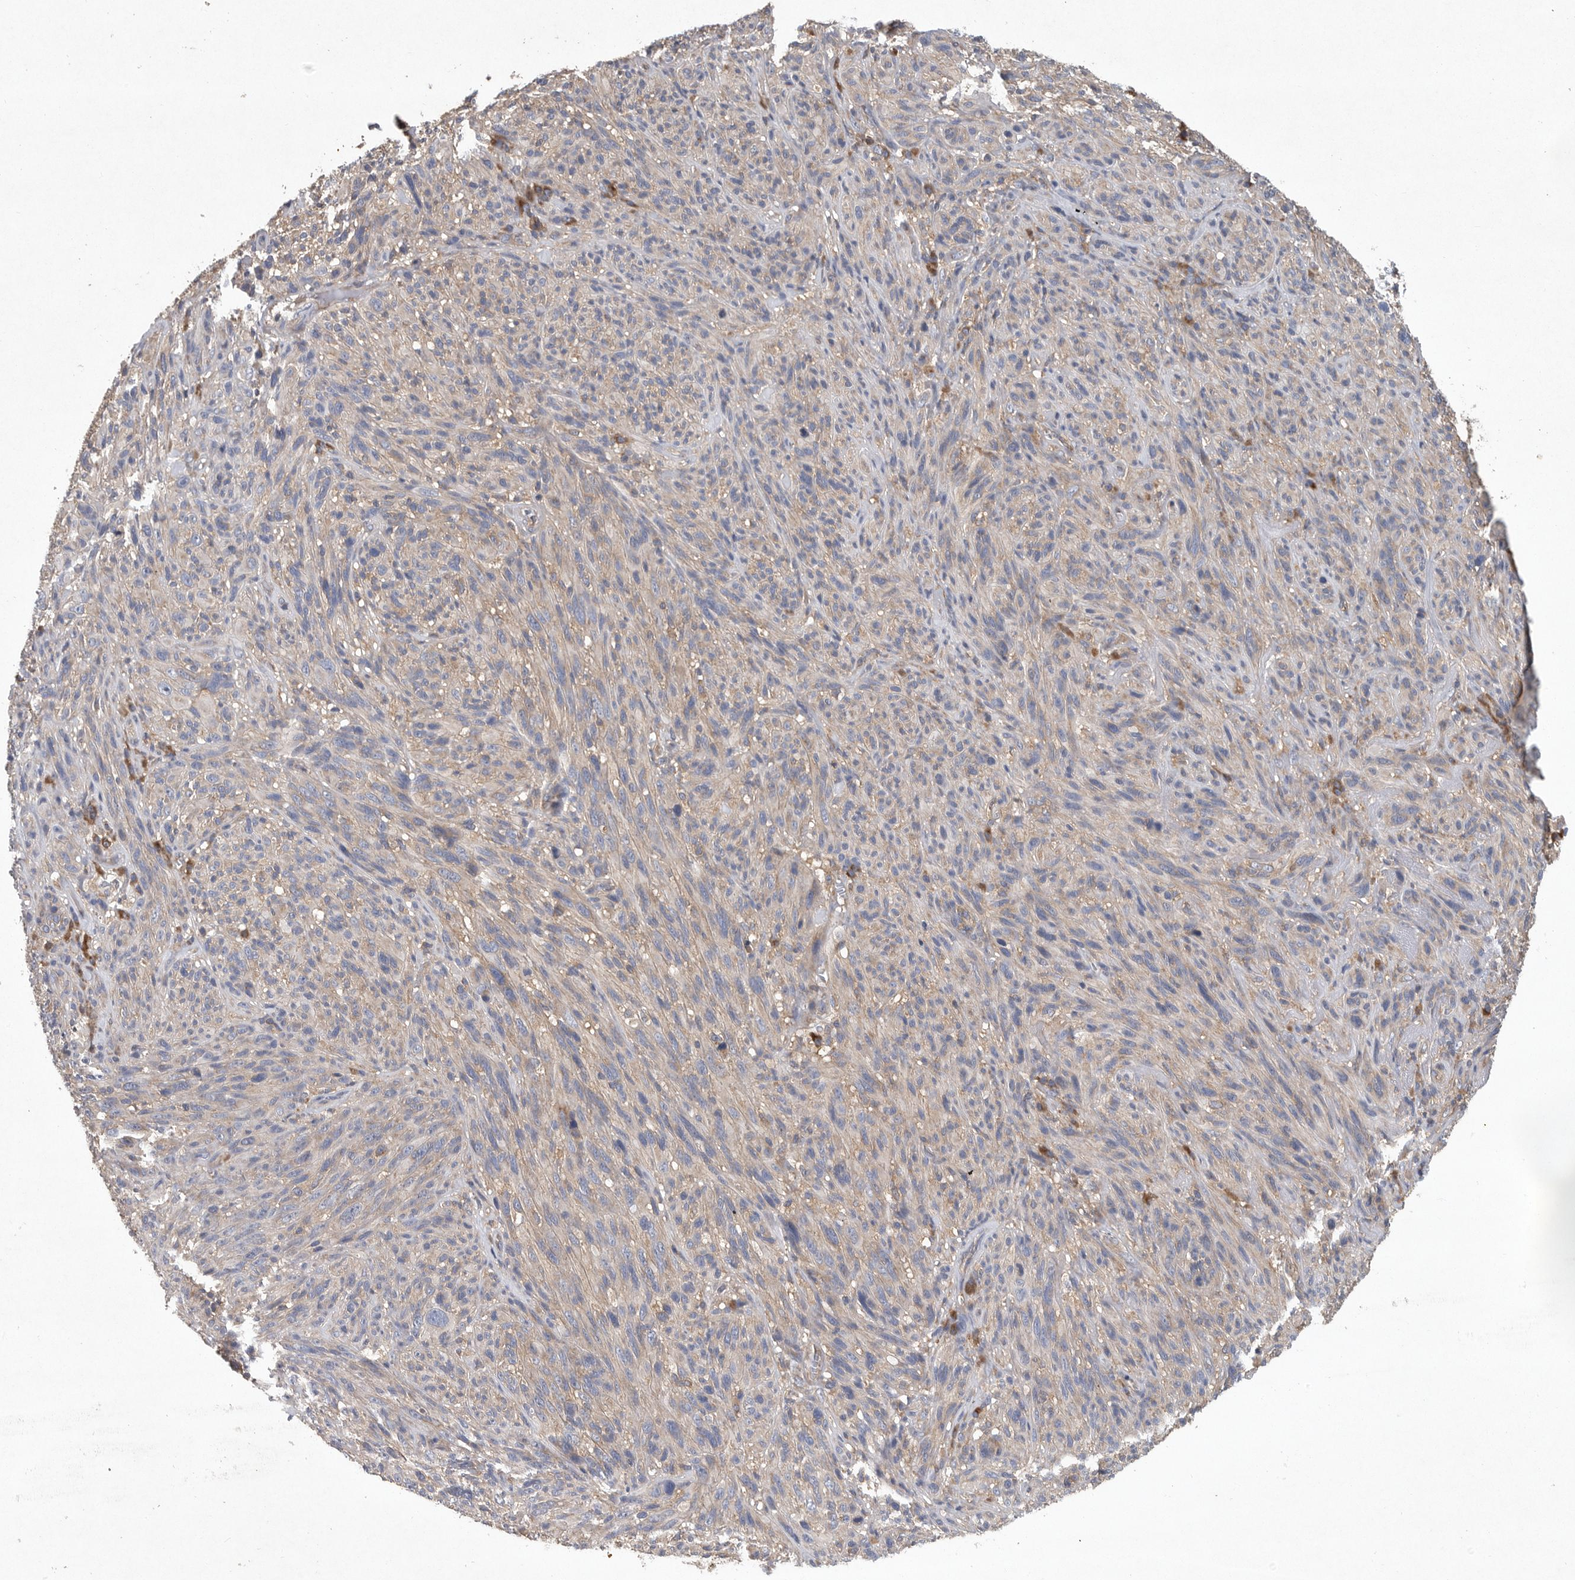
{"staining": {"intensity": "negative", "quantity": "none", "location": "none"}, "tissue": "melanoma", "cell_type": "Tumor cells", "image_type": "cancer", "snomed": [{"axis": "morphology", "description": "Malignant melanoma, NOS"}, {"axis": "topography", "description": "Skin of head"}], "caption": "Malignant melanoma was stained to show a protein in brown. There is no significant expression in tumor cells.", "gene": "OXR1", "patient": {"sex": "male", "age": 96}}